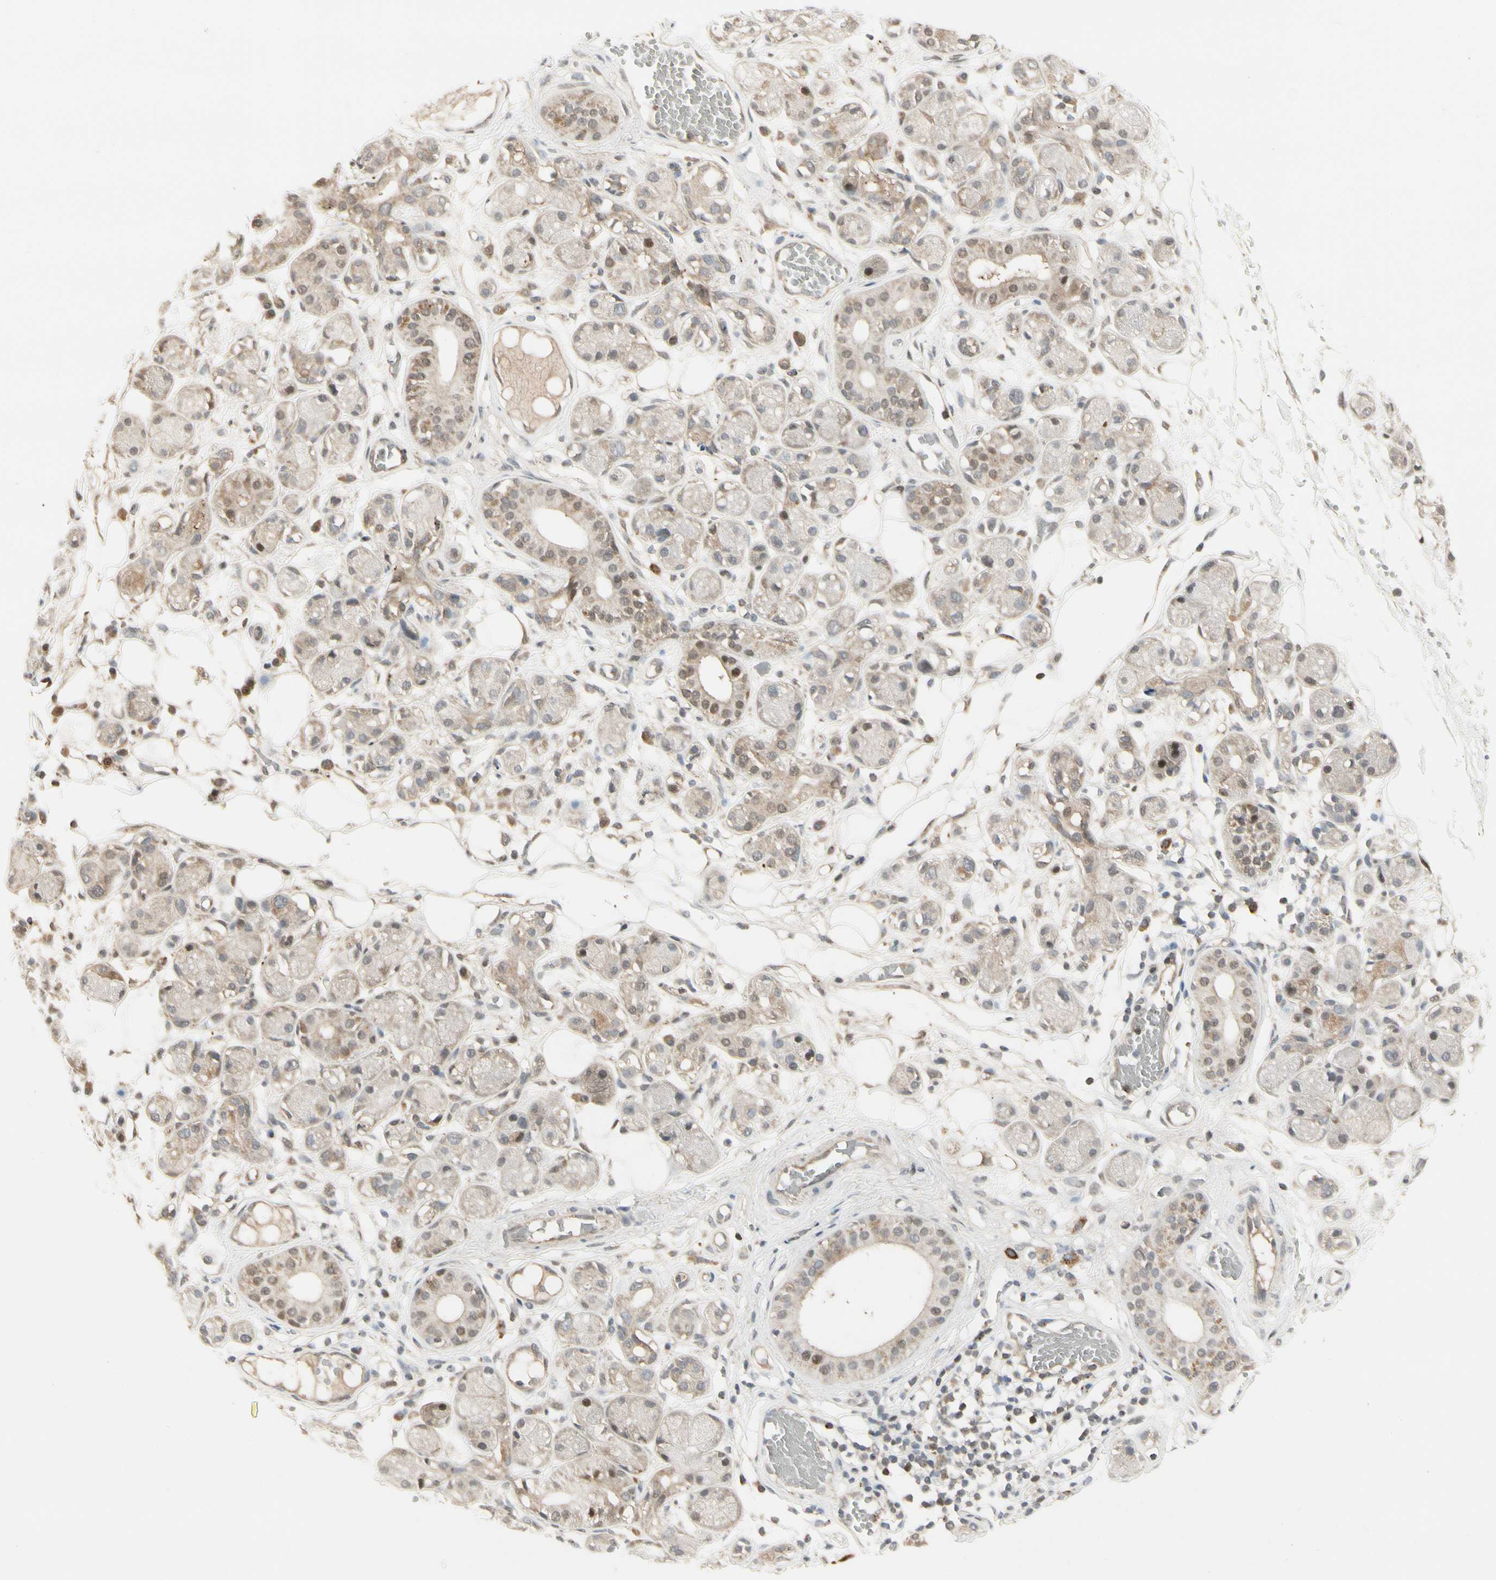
{"staining": {"intensity": "moderate", "quantity": "25%-75%", "location": "cytoplasmic/membranous"}, "tissue": "adipose tissue", "cell_type": "Adipocytes", "image_type": "normal", "snomed": [{"axis": "morphology", "description": "Normal tissue, NOS"}, {"axis": "morphology", "description": "Inflammation, NOS"}, {"axis": "topography", "description": "Vascular tissue"}, {"axis": "topography", "description": "Salivary gland"}], "caption": "IHC micrograph of benign adipose tissue: adipose tissue stained using immunohistochemistry exhibits medium levels of moderate protein expression localized specifically in the cytoplasmic/membranous of adipocytes, appearing as a cytoplasmic/membranous brown color.", "gene": "EVC", "patient": {"sex": "female", "age": 75}}